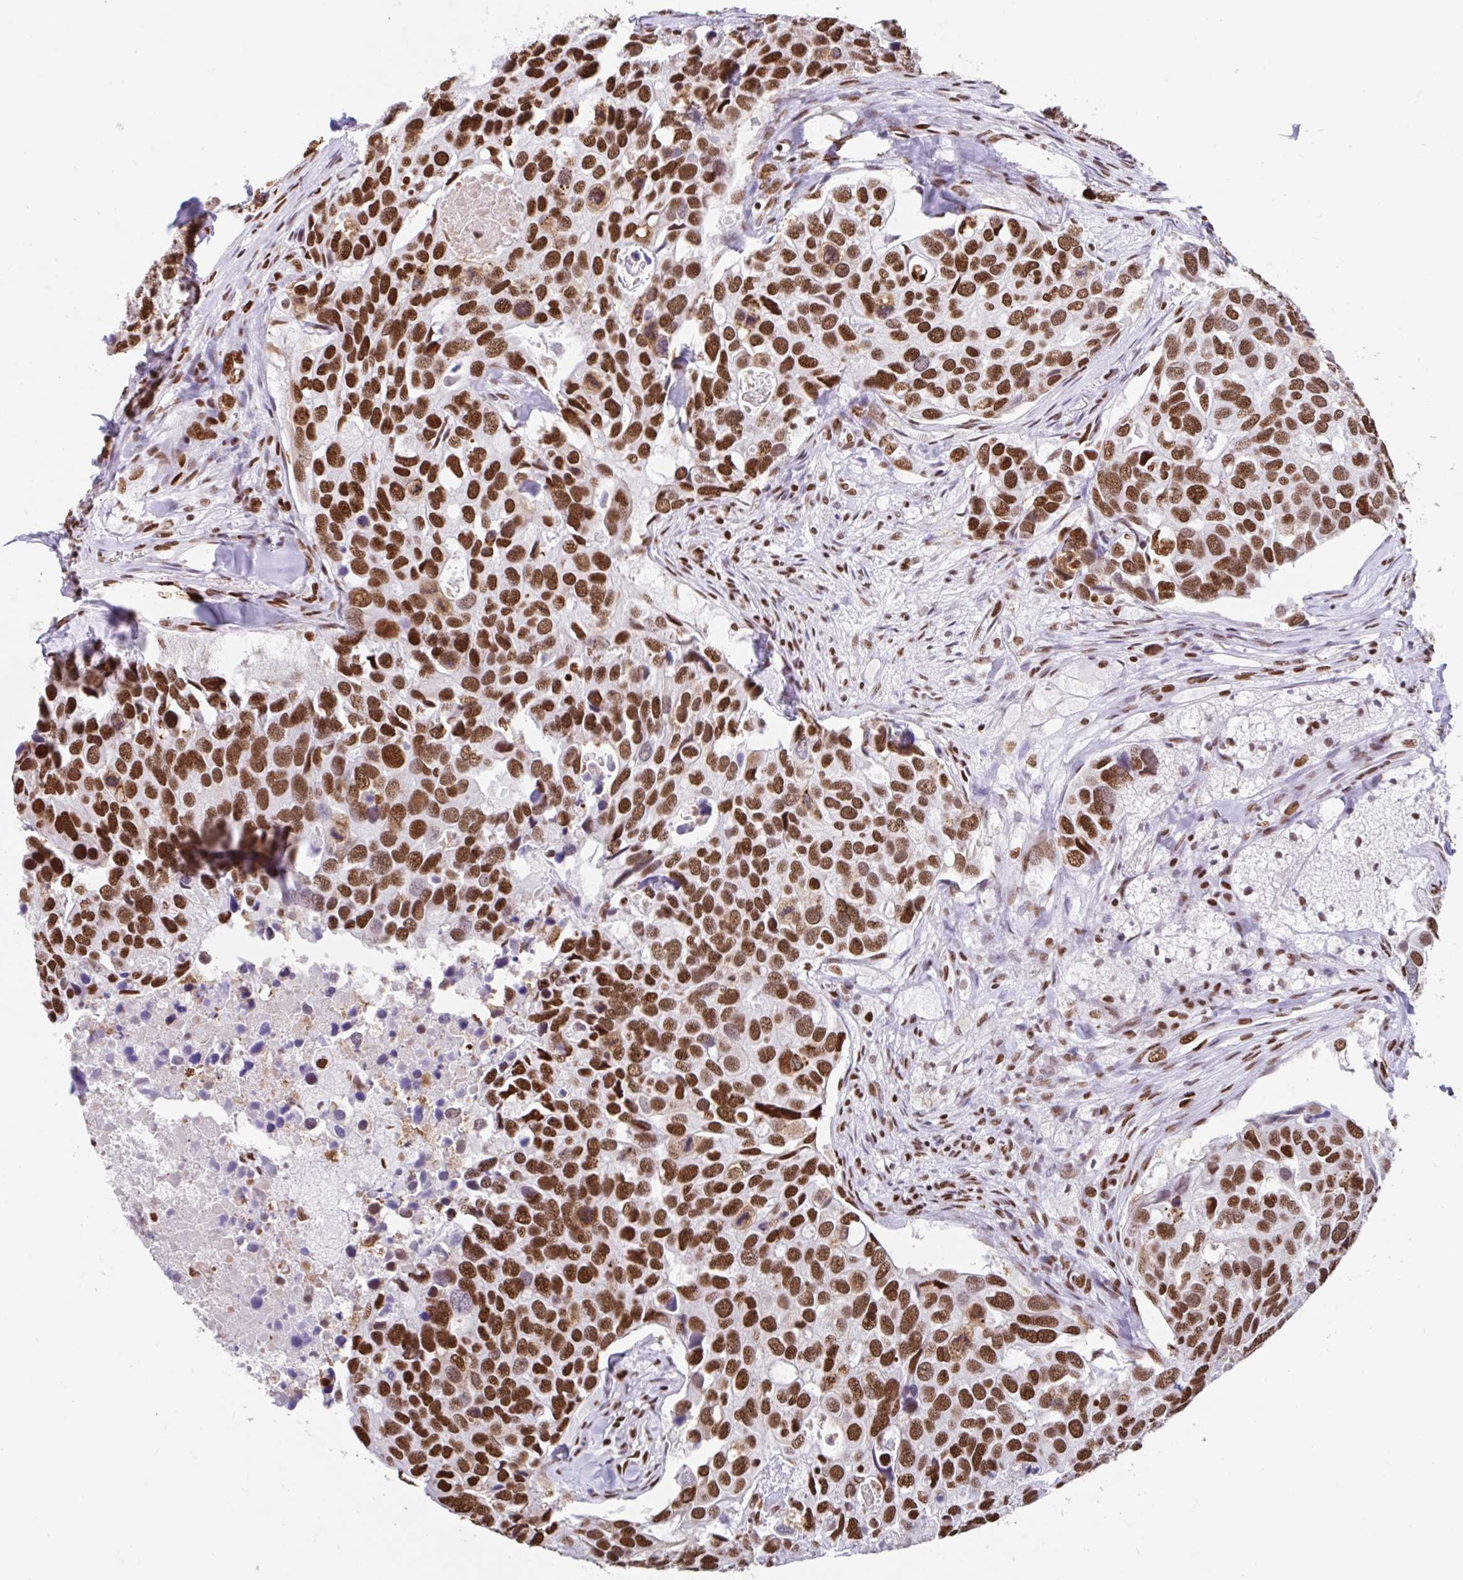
{"staining": {"intensity": "strong", "quantity": ">75%", "location": "nuclear"}, "tissue": "breast cancer", "cell_type": "Tumor cells", "image_type": "cancer", "snomed": [{"axis": "morphology", "description": "Duct carcinoma"}, {"axis": "topography", "description": "Breast"}], "caption": "Immunohistochemistry staining of breast infiltrating ductal carcinoma, which displays high levels of strong nuclear staining in approximately >75% of tumor cells indicating strong nuclear protein expression. The staining was performed using DAB (brown) for protein detection and nuclei were counterstained in hematoxylin (blue).", "gene": "KHDRBS1", "patient": {"sex": "female", "age": 83}}